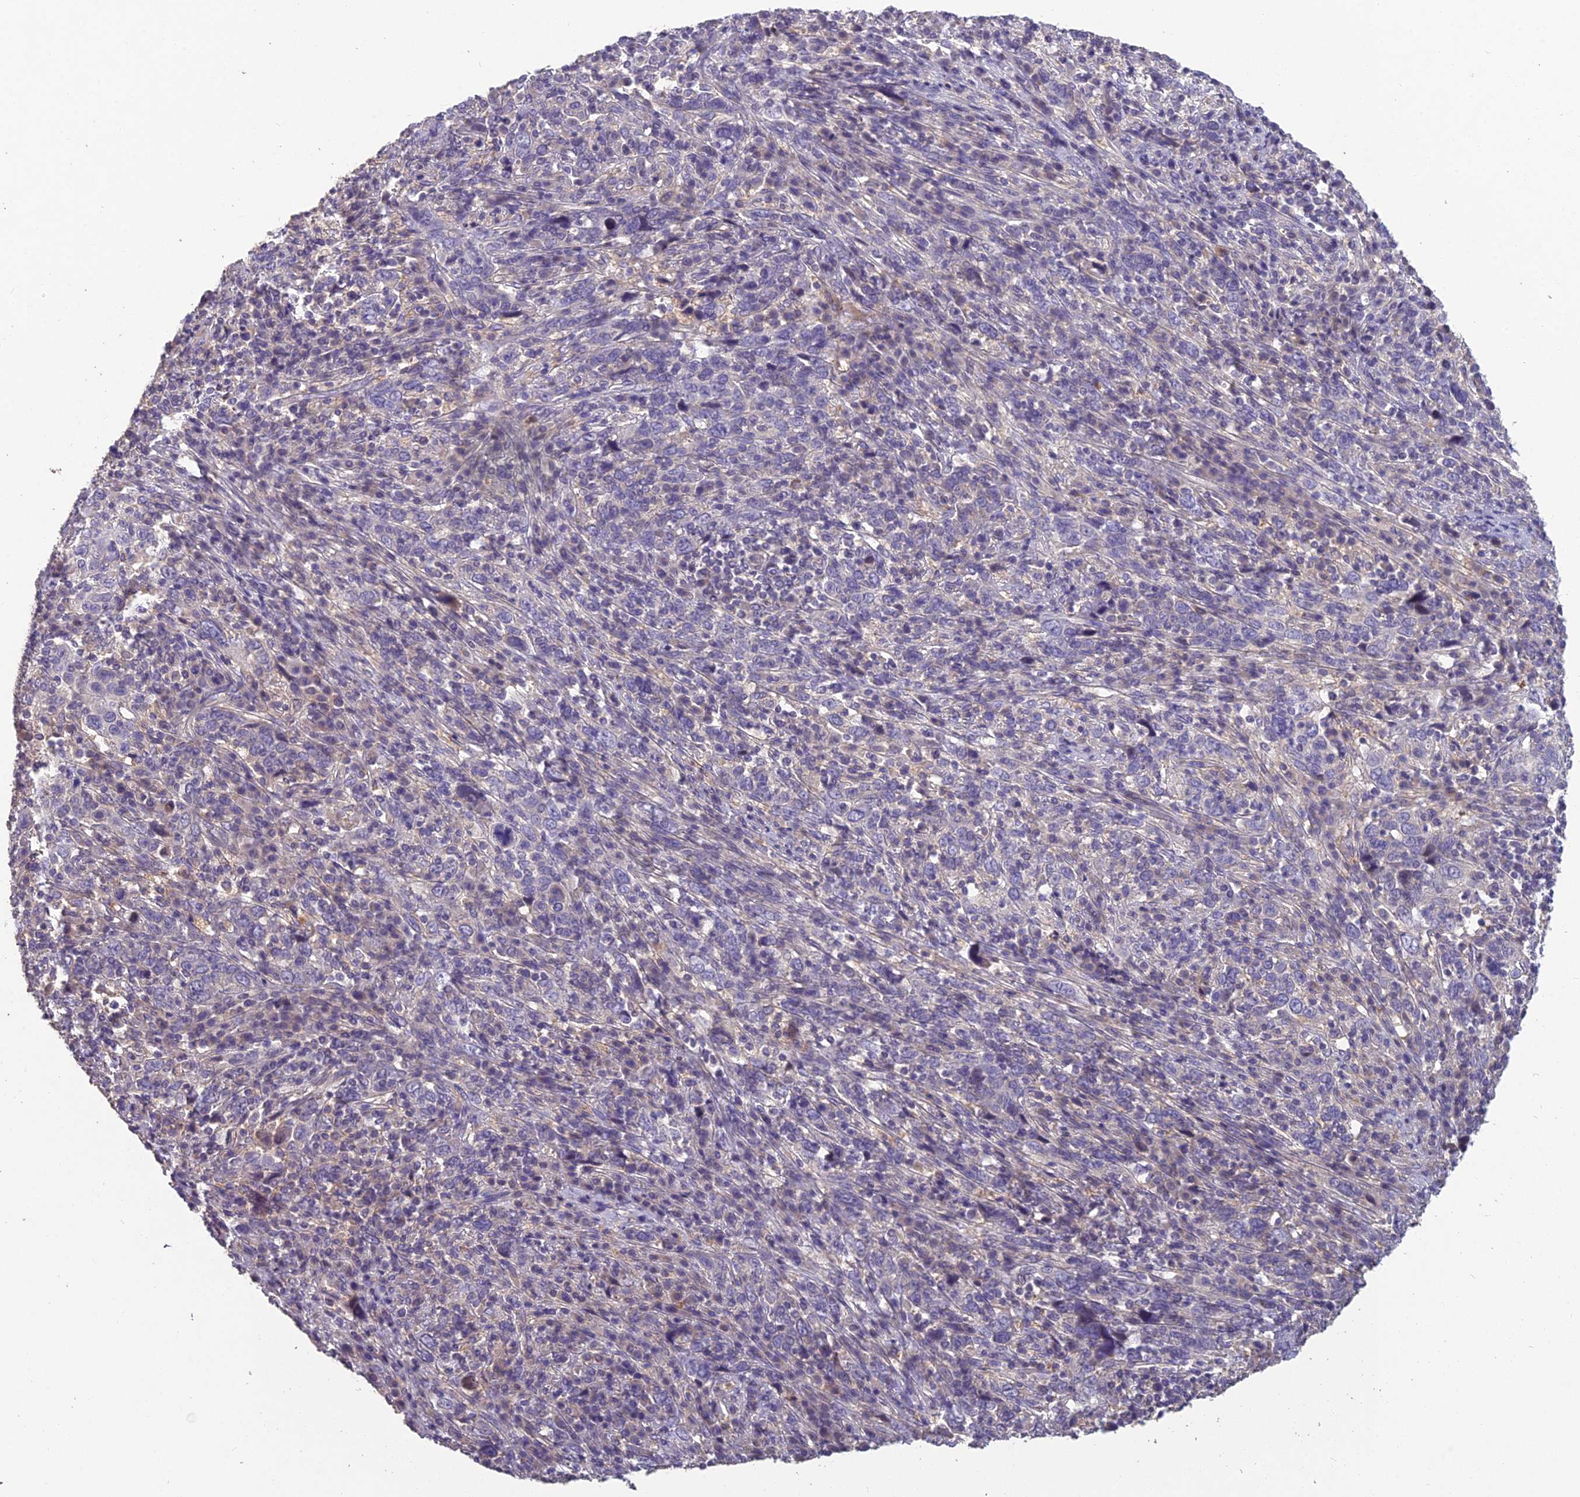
{"staining": {"intensity": "negative", "quantity": "none", "location": "none"}, "tissue": "cervical cancer", "cell_type": "Tumor cells", "image_type": "cancer", "snomed": [{"axis": "morphology", "description": "Squamous cell carcinoma, NOS"}, {"axis": "topography", "description": "Cervix"}], "caption": "The micrograph exhibits no significant staining in tumor cells of squamous cell carcinoma (cervical).", "gene": "CEACAM16", "patient": {"sex": "female", "age": 46}}